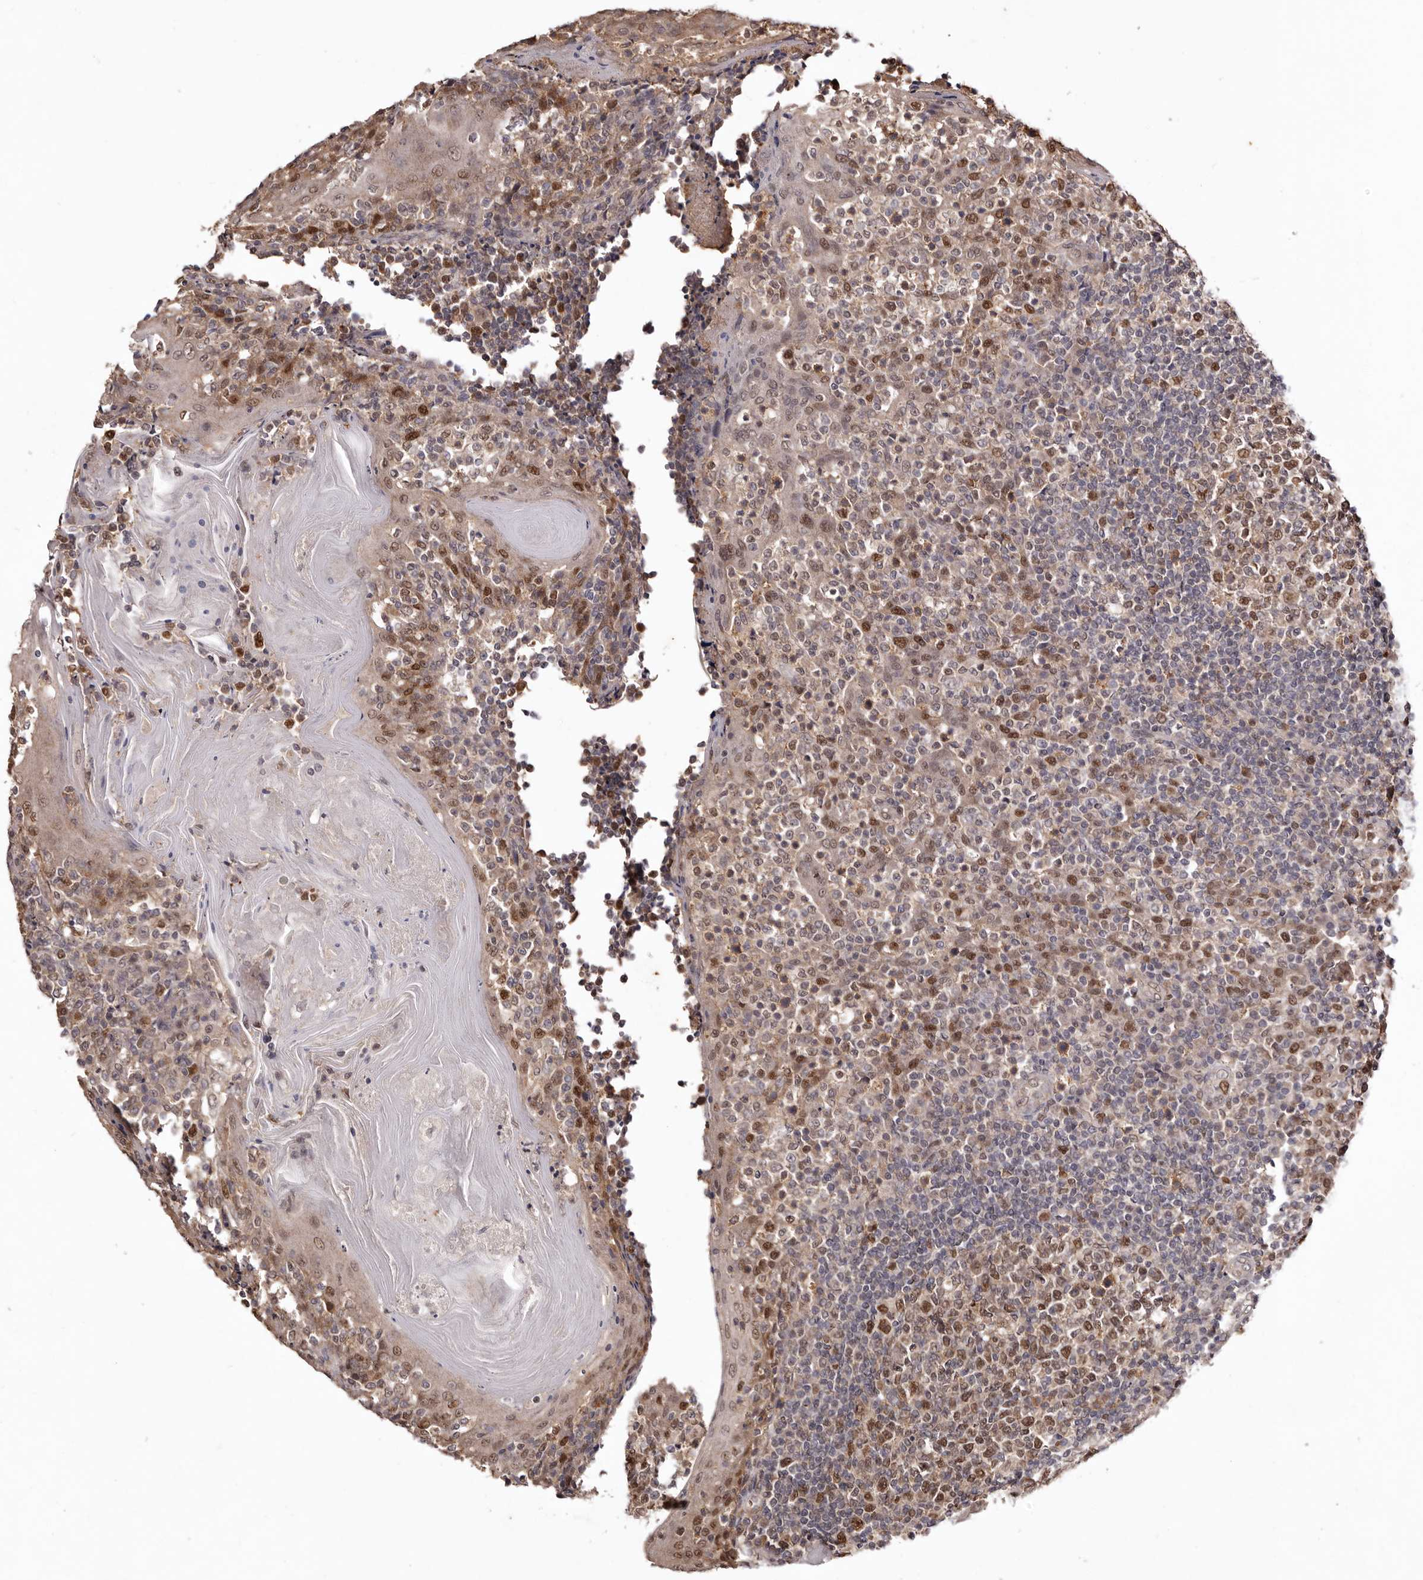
{"staining": {"intensity": "moderate", "quantity": ">75%", "location": "nuclear"}, "tissue": "tonsil", "cell_type": "Germinal center cells", "image_type": "normal", "snomed": [{"axis": "morphology", "description": "Normal tissue, NOS"}, {"axis": "topography", "description": "Tonsil"}], "caption": "Germinal center cells display moderate nuclear positivity in about >75% of cells in benign tonsil.", "gene": "NOTCH1", "patient": {"sex": "female", "age": 19}}